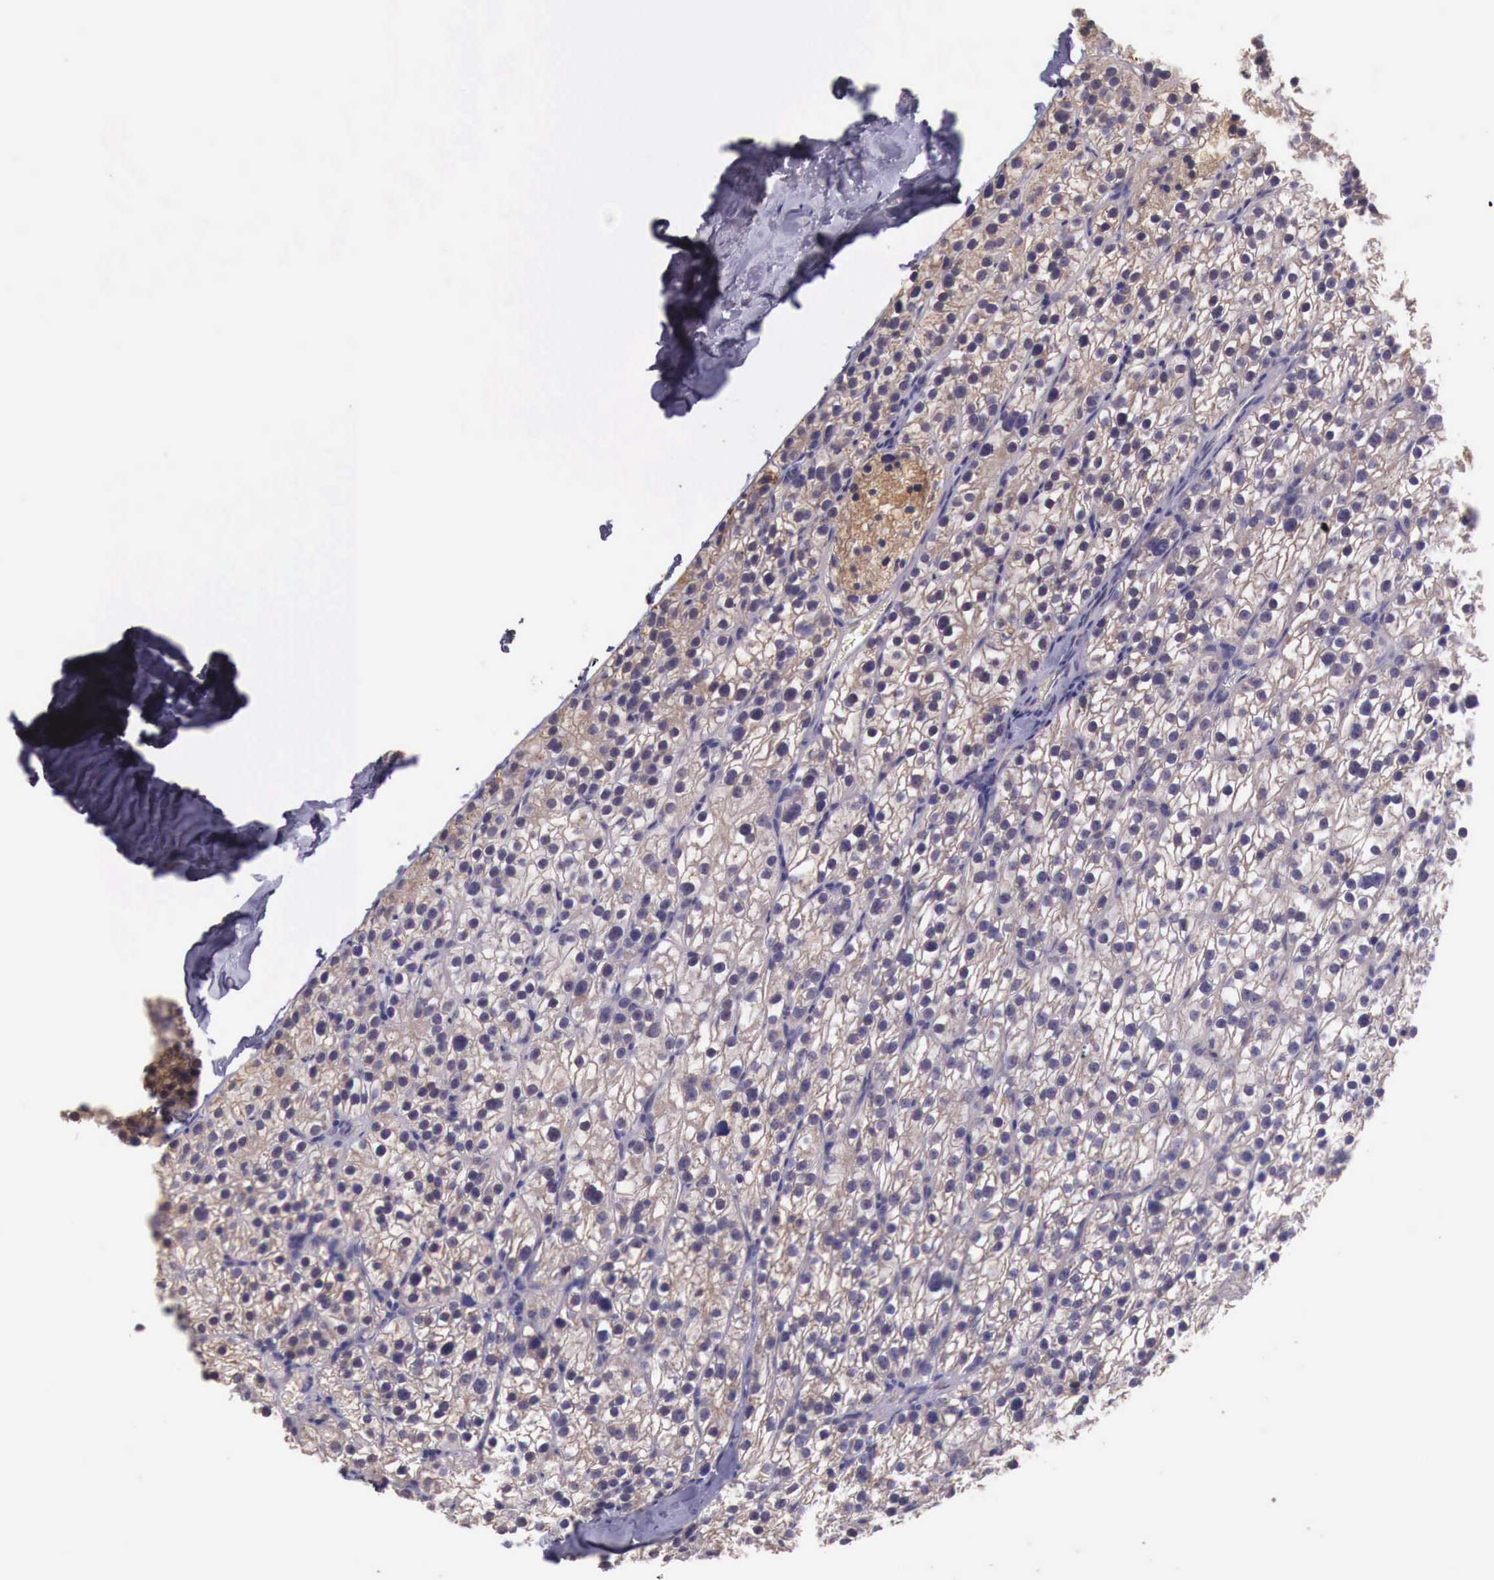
{"staining": {"intensity": "moderate", "quantity": ">75%", "location": "cytoplasmic/membranous"}, "tissue": "parathyroid gland", "cell_type": "Glandular cells", "image_type": "normal", "snomed": [{"axis": "morphology", "description": "Normal tissue, NOS"}, {"axis": "topography", "description": "Parathyroid gland"}], "caption": "Glandular cells demonstrate medium levels of moderate cytoplasmic/membranous staining in approximately >75% of cells in unremarkable human parathyroid gland.", "gene": "CHRDL1", "patient": {"sex": "female", "age": 54}}